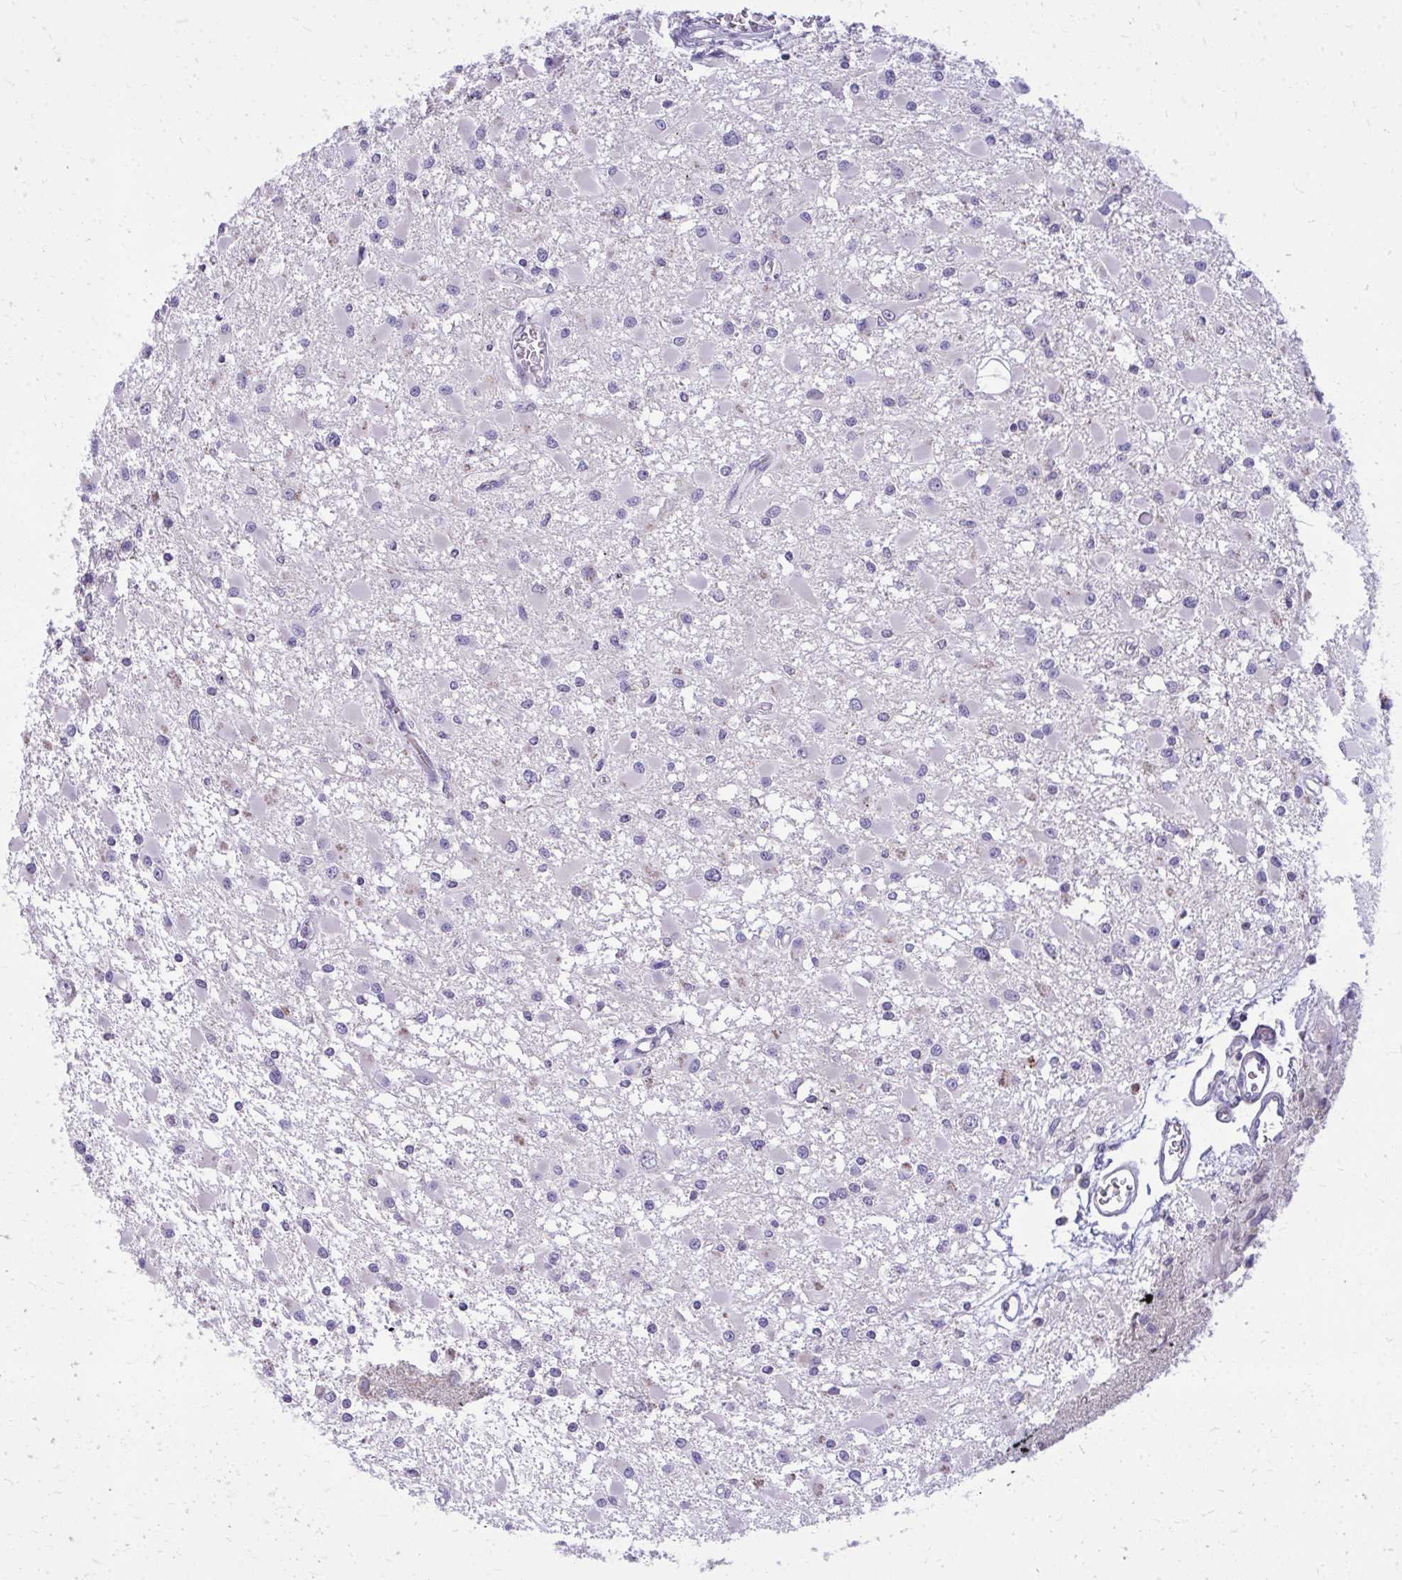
{"staining": {"intensity": "negative", "quantity": "none", "location": "none"}, "tissue": "glioma", "cell_type": "Tumor cells", "image_type": "cancer", "snomed": [{"axis": "morphology", "description": "Glioma, malignant, High grade"}, {"axis": "topography", "description": "Brain"}], "caption": "Immunohistochemical staining of glioma reveals no significant expression in tumor cells. The staining was performed using DAB (3,3'-diaminobenzidine) to visualize the protein expression in brown, while the nuclei were stained in blue with hematoxylin (Magnification: 20x).", "gene": "RPS6KA2", "patient": {"sex": "male", "age": 54}}